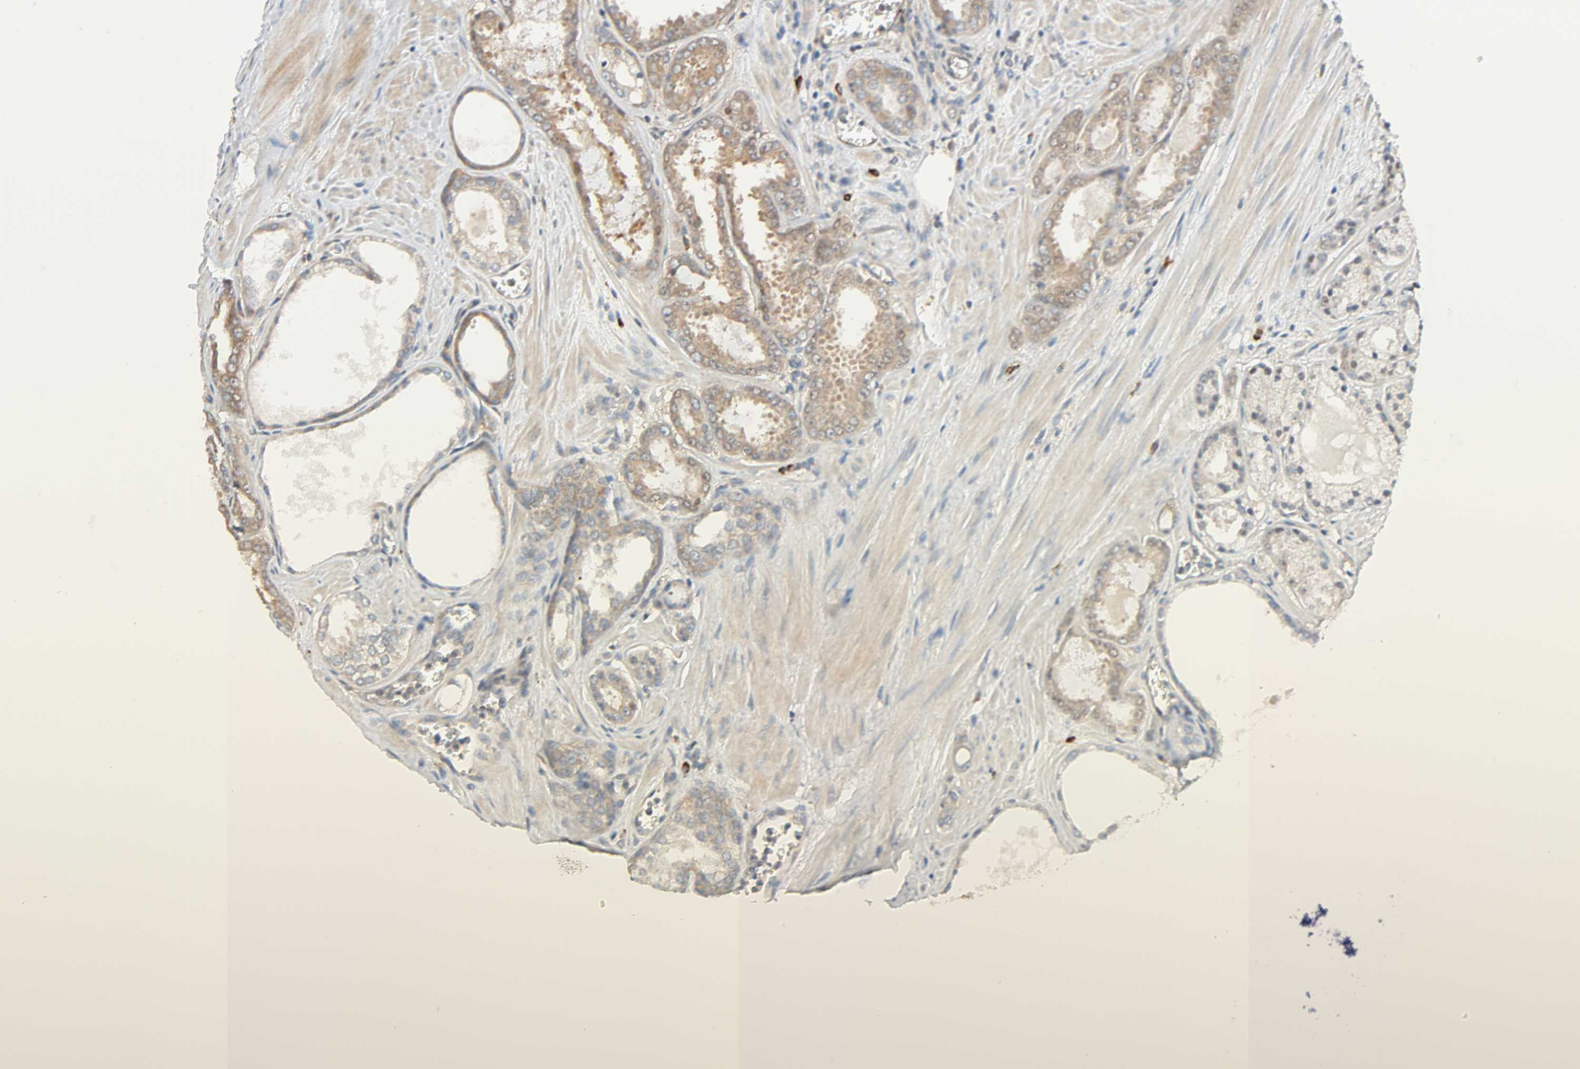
{"staining": {"intensity": "moderate", "quantity": ">75%", "location": "cytoplasmic/membranous"}, "tissue": "prostate cancer", "cell_type": "Tumor cells", "image_type": "cancer", "snomed": [{"axis": "morphology", "description": "Adenocarcinoma, Low grade"}, {"axis": "topography", "description": "Prostate"}], "caption": "Approximately >75% of tumor cells in human prostate cancer show moderate cytoplasmic/membranous protein expression as visualized by brown immunohistochemical staining.", "gene": "PPP2R1B", "patient": {"sex": "male", "age": 57}}